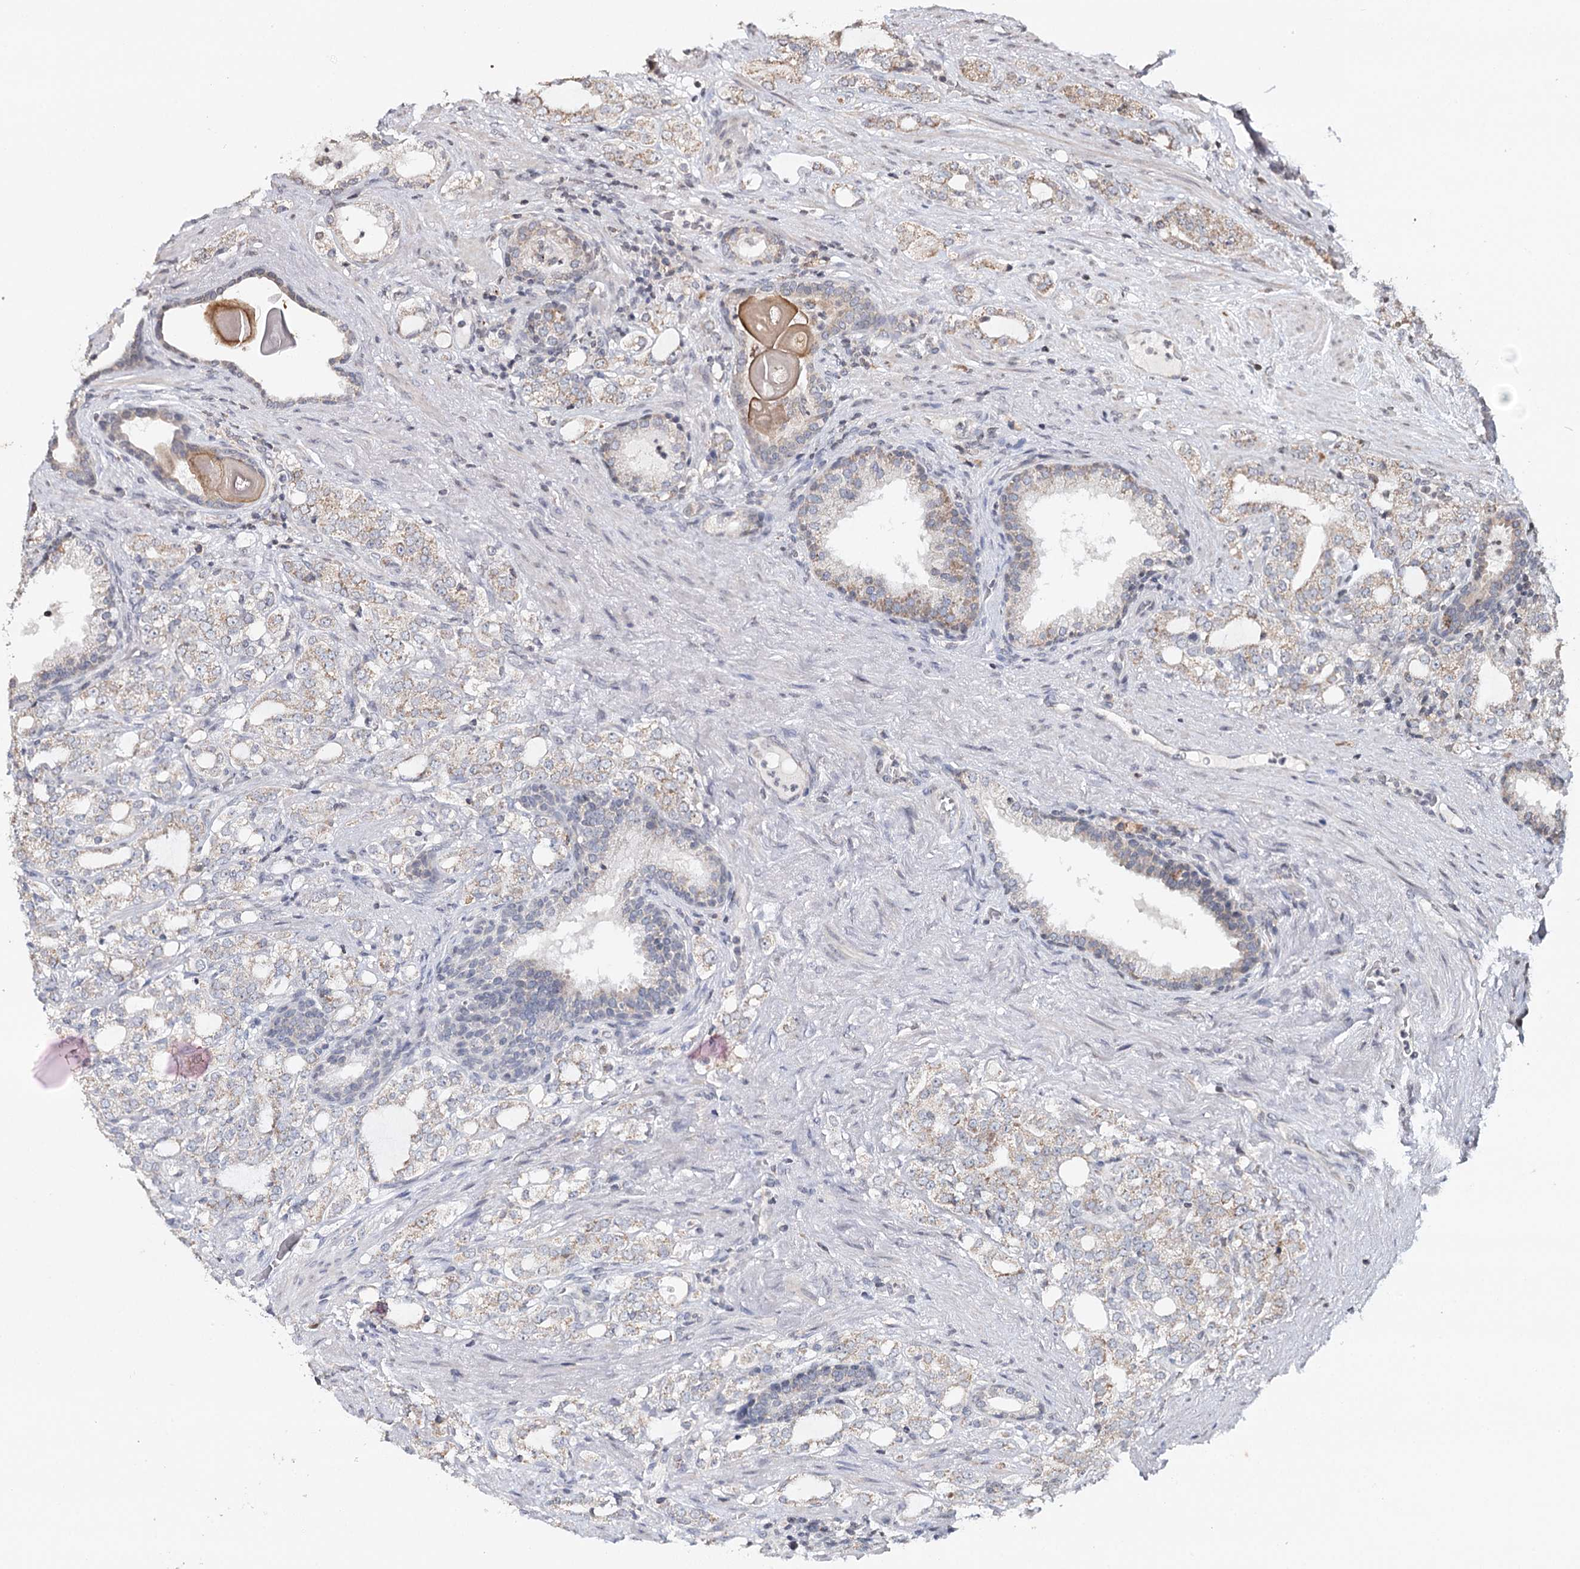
{"staining": {"intensity": "weak", "quantity": ">75%", "location": "cytoplasmic/membranous"}, "tissue": "prostate cancer", "cell_type": "Tumor cells", "image_type": "cancer", "snomed": [{"axis": "morphology", "description": "Adenocarcinoma, High grade"}, {"axis": "topography", "description": "Prostate"}], "caption": "Brown immunohistochemical staining in human prostate cancer (high-grade adenocarcinoma) exhibits weak cytoplasmic/membranous staining in approximately >75% of tumor cells.", "gene": "ICOS", "patient": {"sex": "male", "age": 64}}